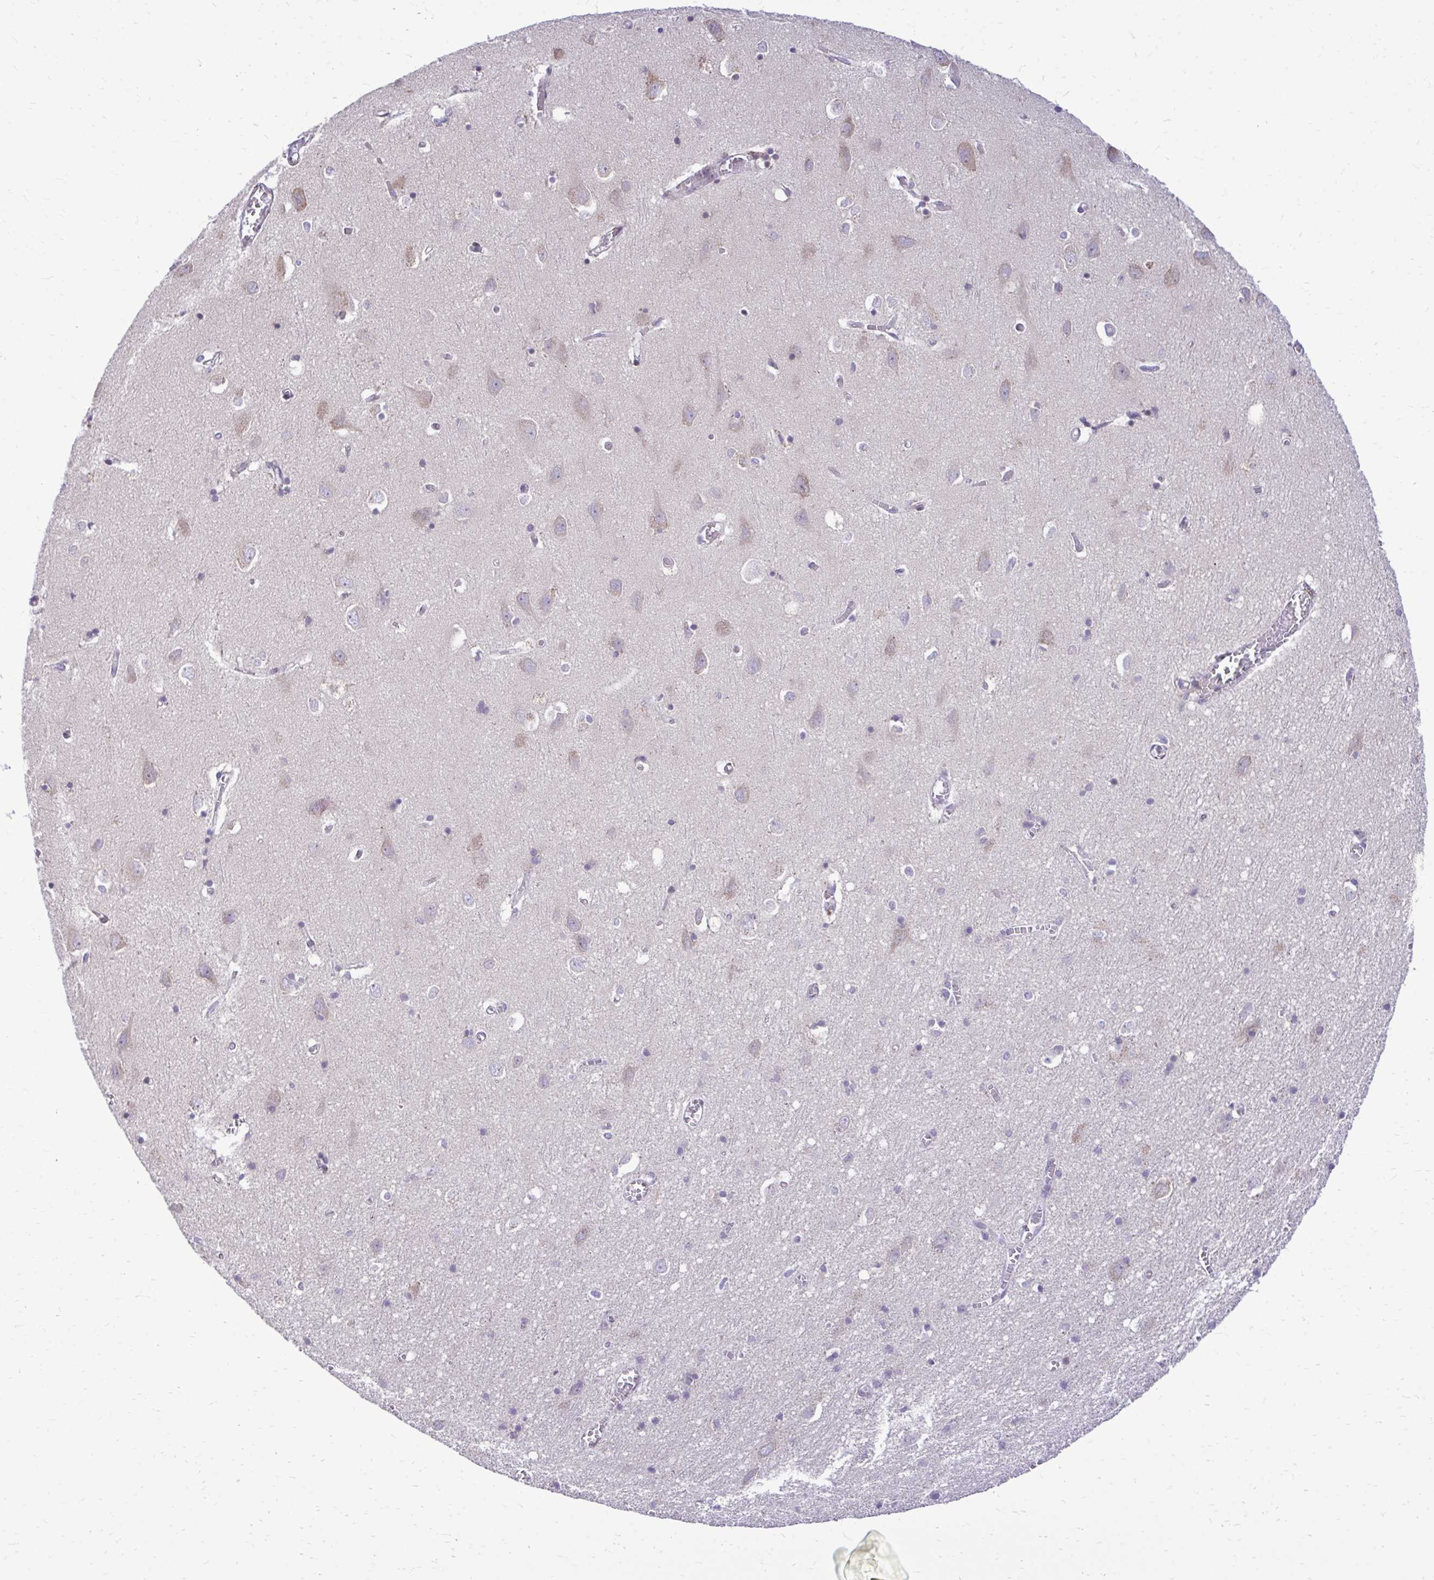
{"staining": {"intensity": "negative", "quantity": "none", "location": "none"}, "tissue": "cerebral cortex", "cell_type": "Endothelial cells", "image_type": "normal", "snomed": [{"axis": "morphology", "description": "Normal tissue, NOS"}, {"axis": "topography", "description": "Cerebral cortex"}], "caption": "IHC histopathology image of unremarkable cerebral cortex: human cerebral cortex stained with DAB (3,3'-diaminobenzidine) demonstrates no significant protein staining in endothelial cells.", "gene": "METTL9", "patient": {"sex": "male", "age": 70}}